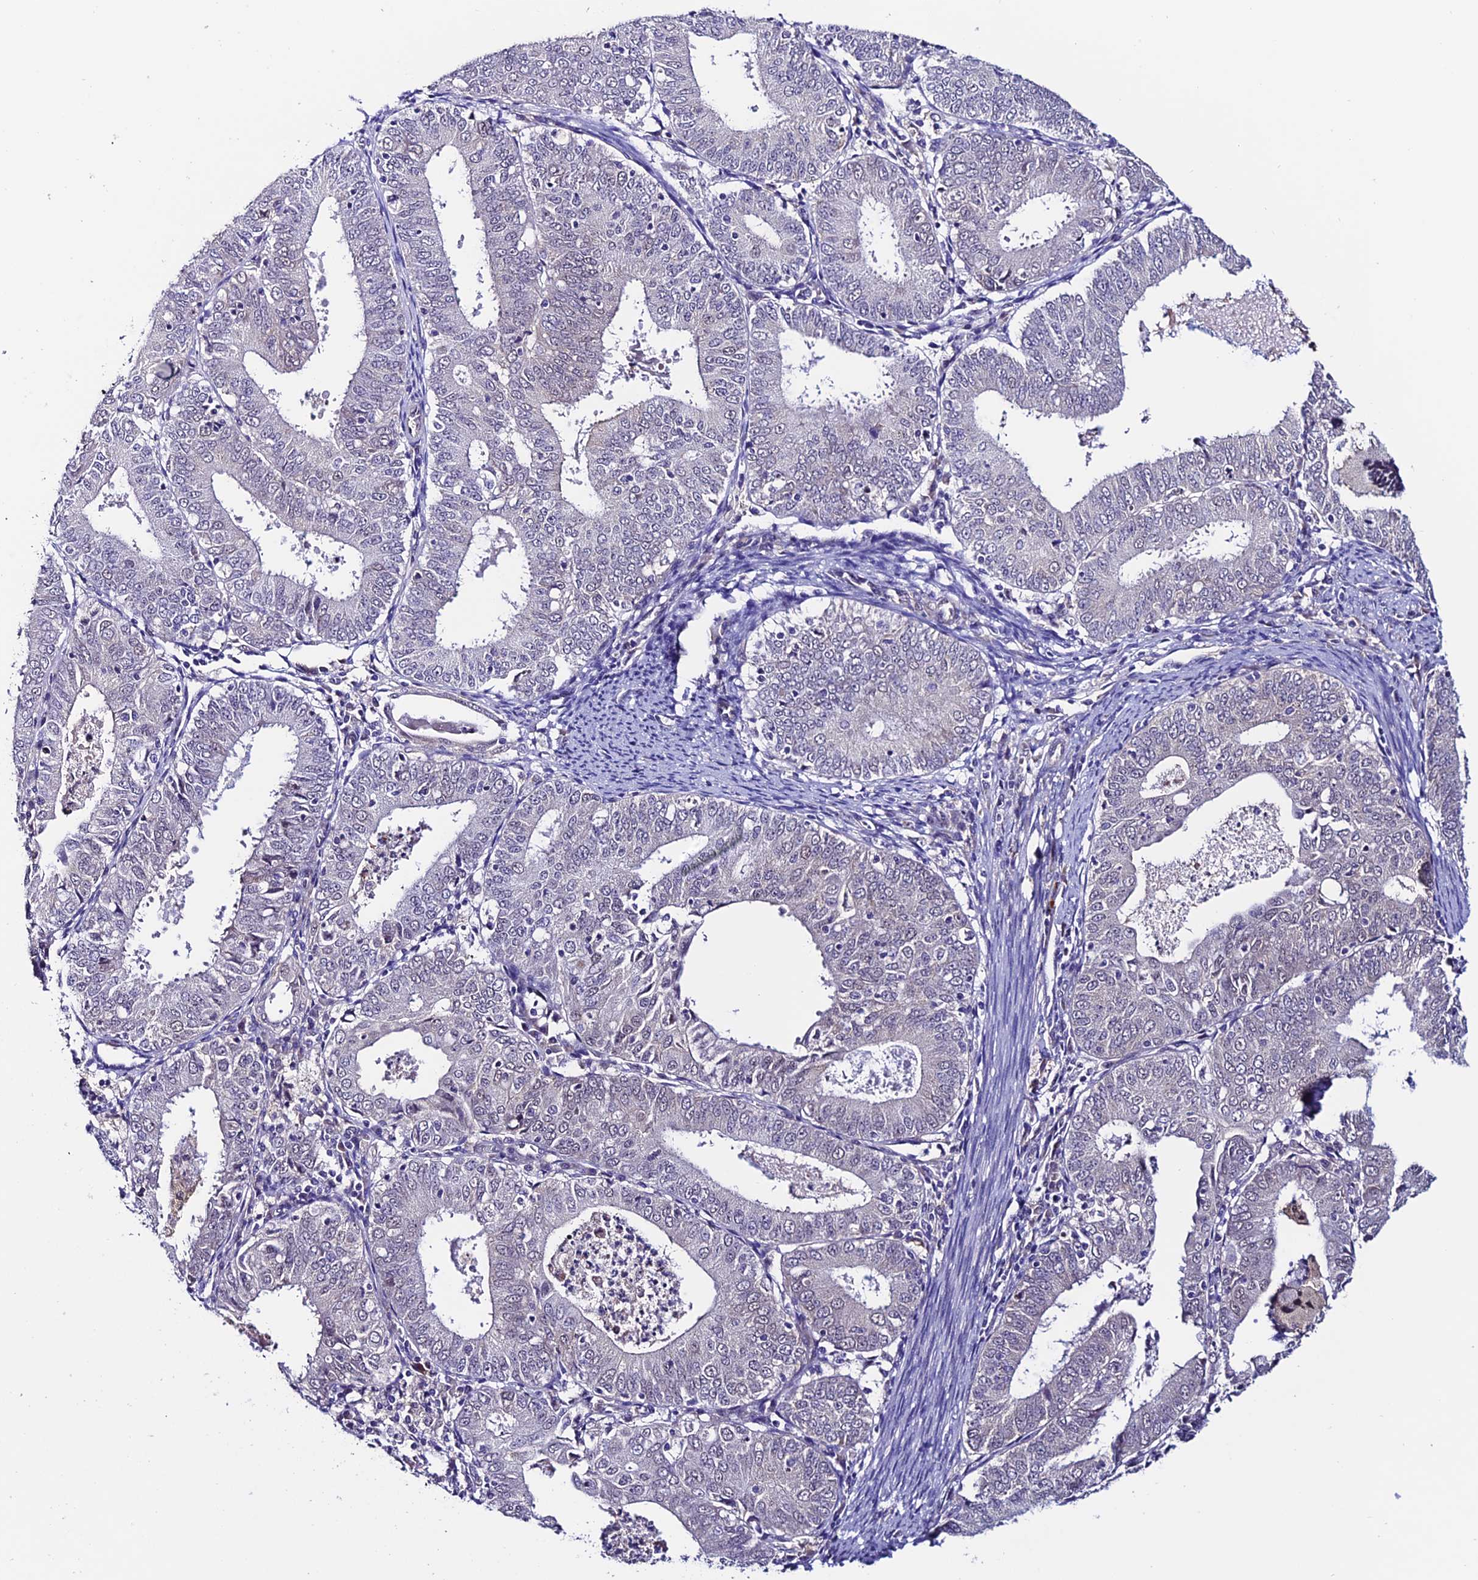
{"staining": {"intensity": "negative", "quantity": "none", "location": "none"}, "tissue": "endometrial cancer", "cell_type": "Tumor cells", "image_type": "cancer", "snomed": [{"axis": "morphology", "description": "Adenocarcinoma, NOS"}, {"axis": "topography", "description": "Endometrium"}], "caption": "Immunohistochemistry (IHC) of human endometrial cancer (adenocarcinoma) demonstrates no expression in tumor cells.", "gene": "FZD8", "patient": {"sex": "female", "age": 57}}